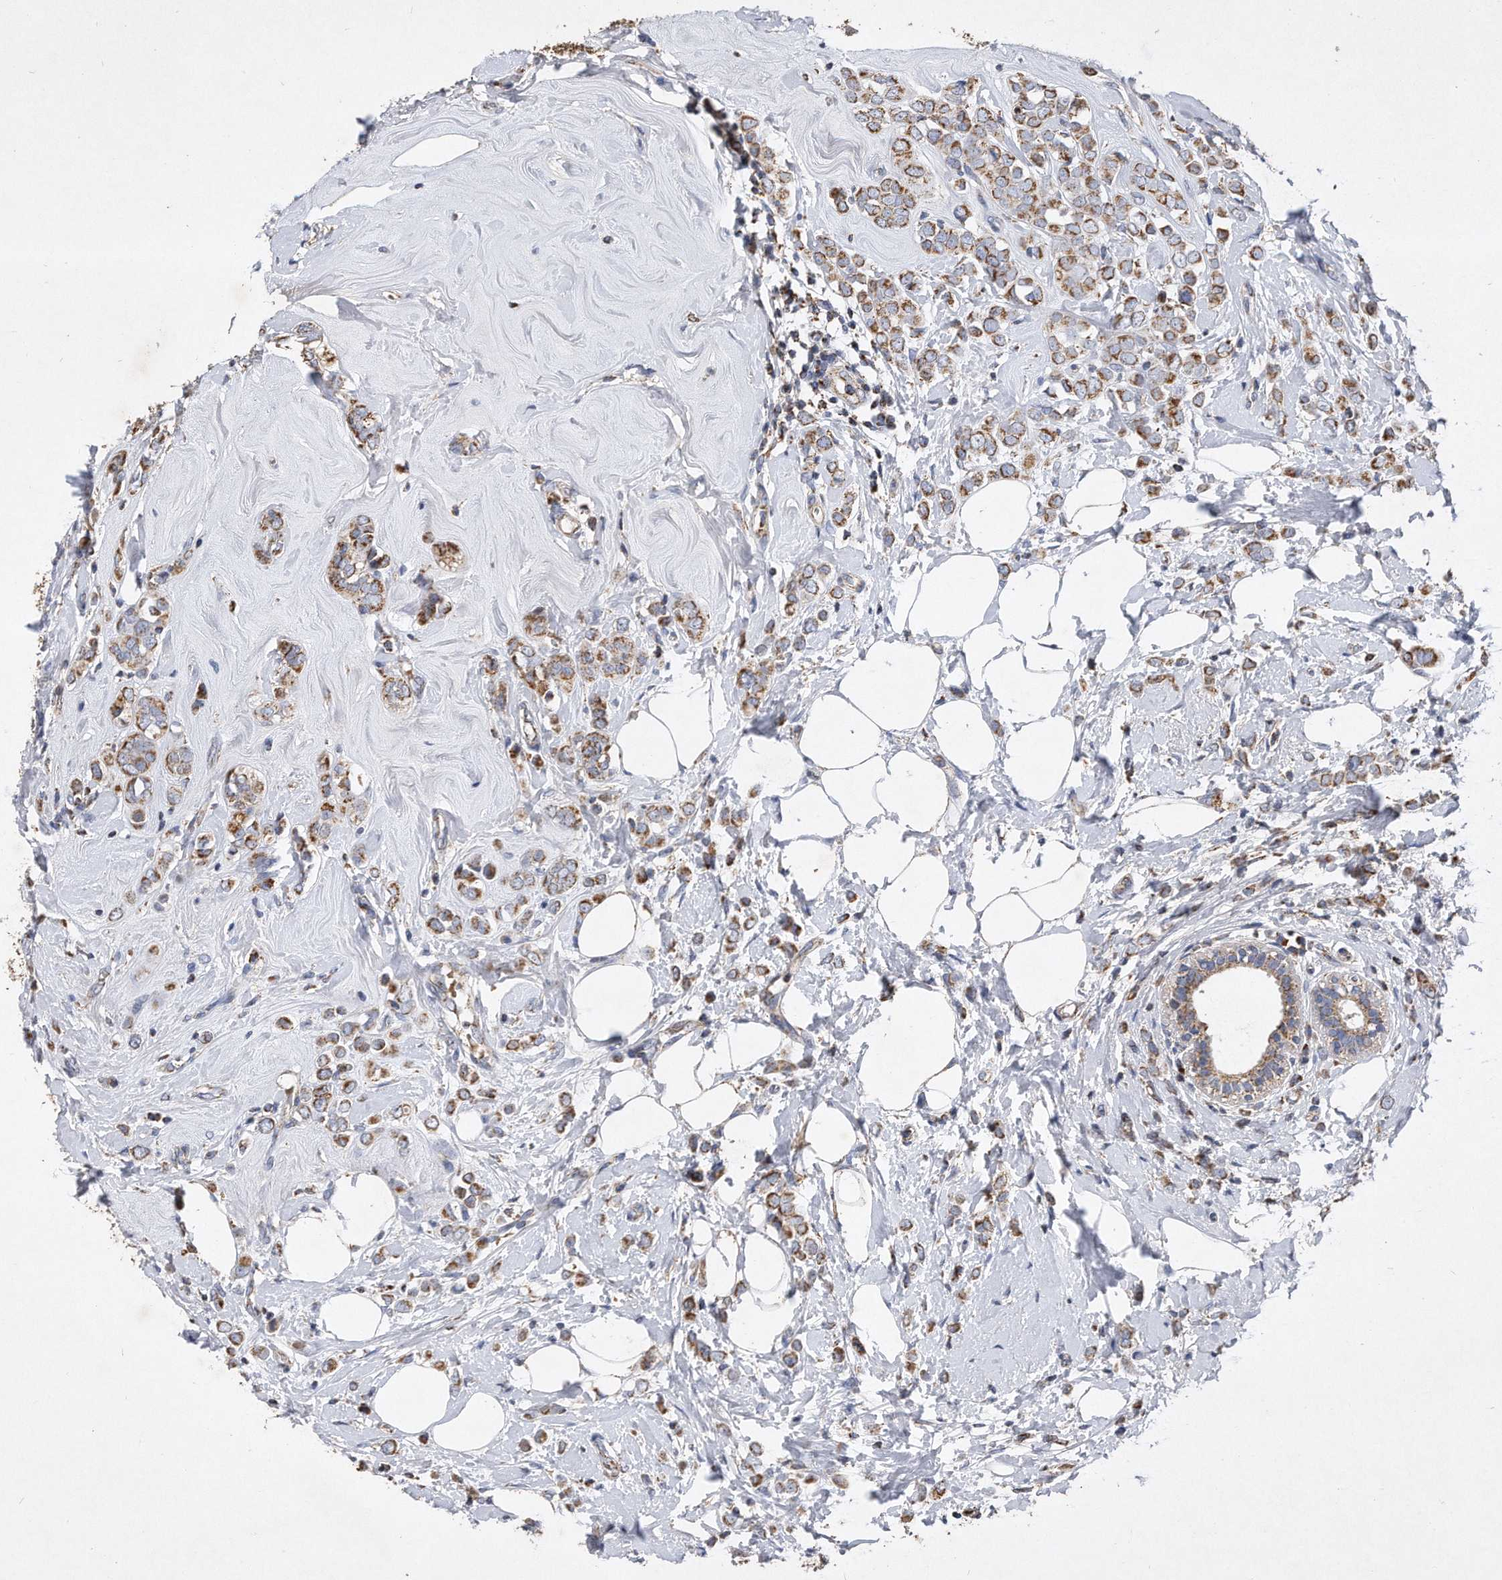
{"staining": {"intensity": "moderate", "quantity": ">75%", "location": "cytoplasmic/membranous"}, "tissue": "breast cancer", "cell_type": "Tumor cells", "image_type": "cancer", "snomed": [{"axis": "morphology", "description": "Lobular carcinoma"}, {"axis": "topography", "description": "Breast"}], "caption": "Moderate cytoplasmic/membranous staining is present in about >75% of tumor cells in breast cancer.", "gene": "PPP5C", "patient": {"sex": "female", "age": 47}}